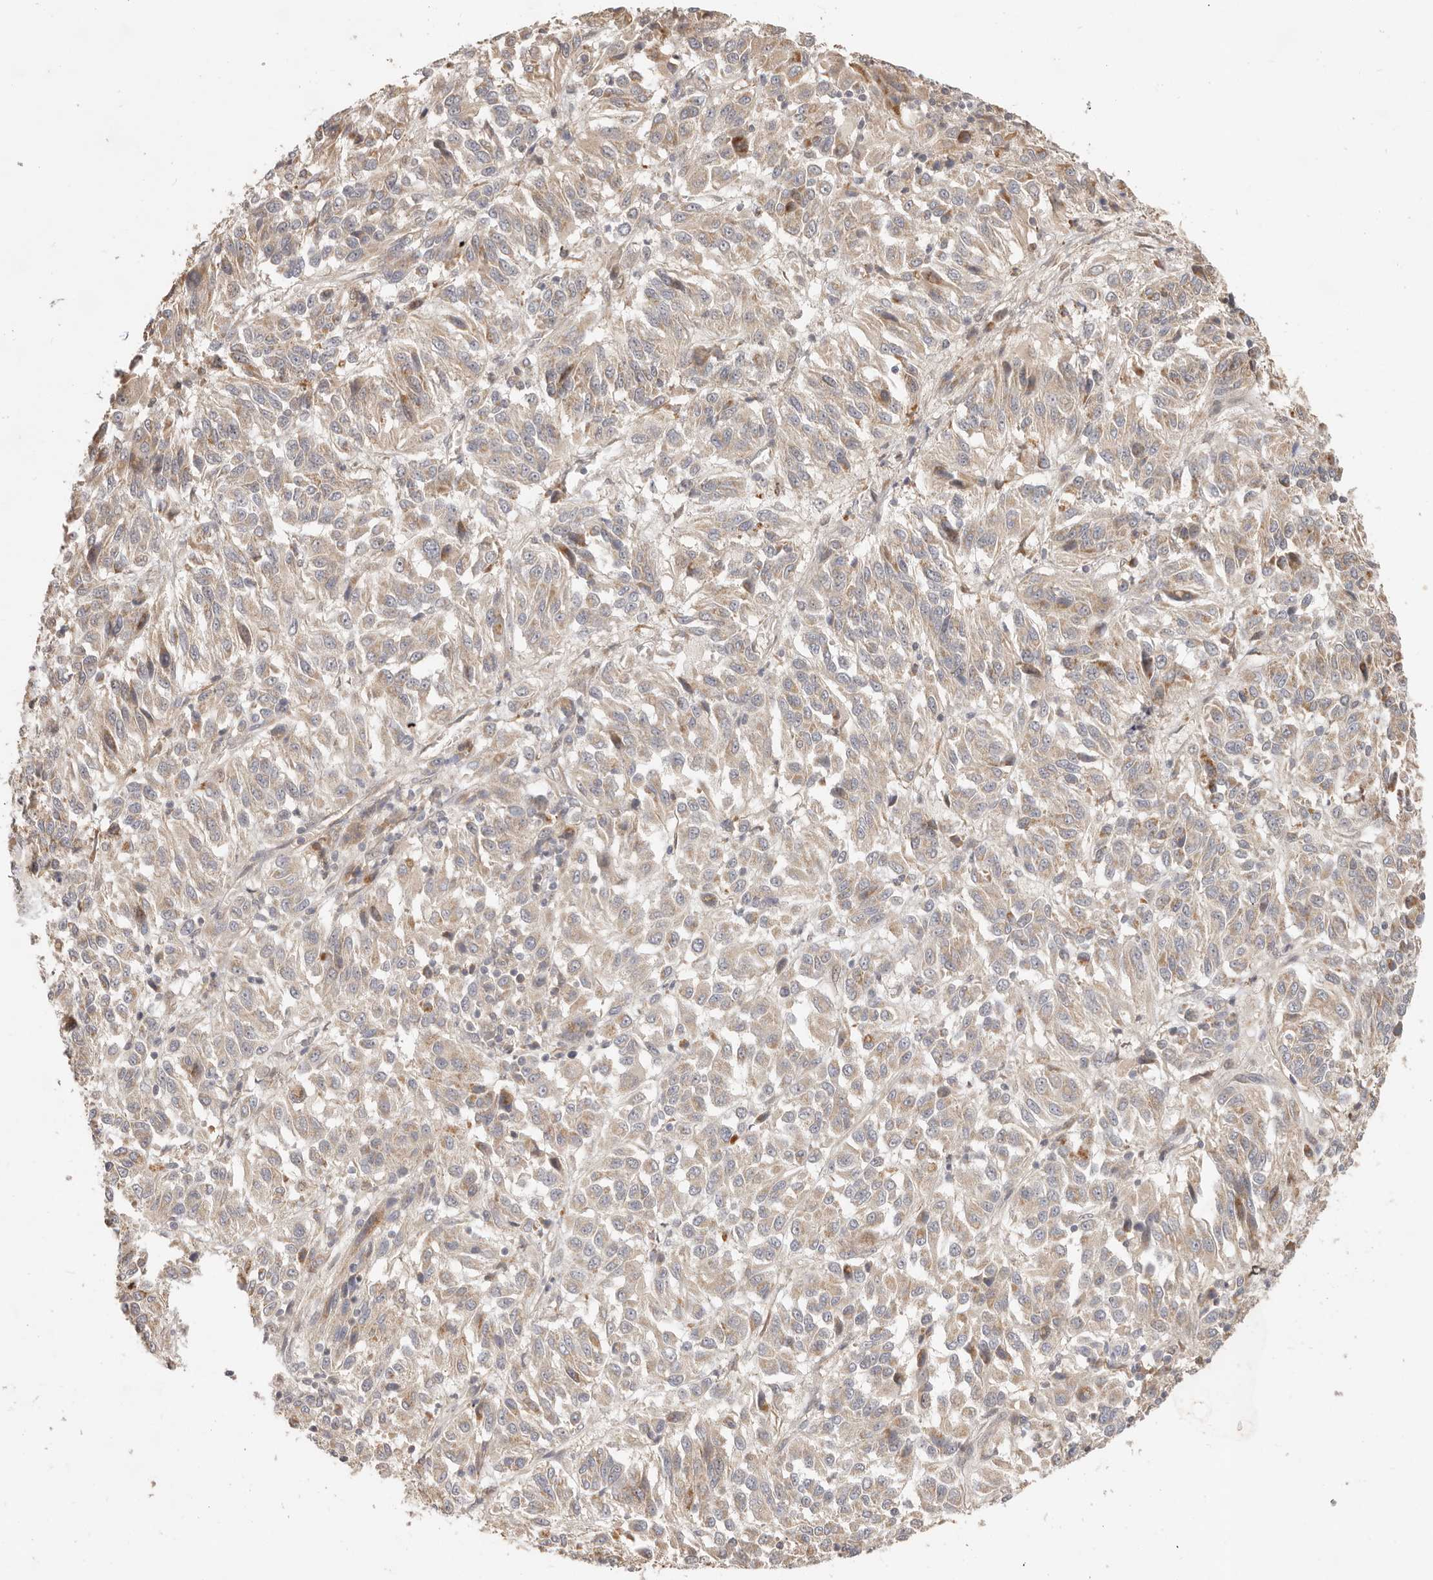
{"staining": {"intensity": "weak", "quantity": ">75%", "location": "cytoplasmic/membranous"}, "tissue": "melanoma", "cell_type": "Tumor cells", "image_type": "cancer", "snomed": [{"axis": "morphology", "description": "Malignant melanoma, Metastatic site"}, {"axis": "topography", "description": "Lung"}], "caption": "Weak cytoplasmic/membranous protein staining is seen in about >75% of tumor cells in malignant melanoma (metastatic site).", "gene": "MTFR2", "patient": {"sex": "male", "age": 64}}